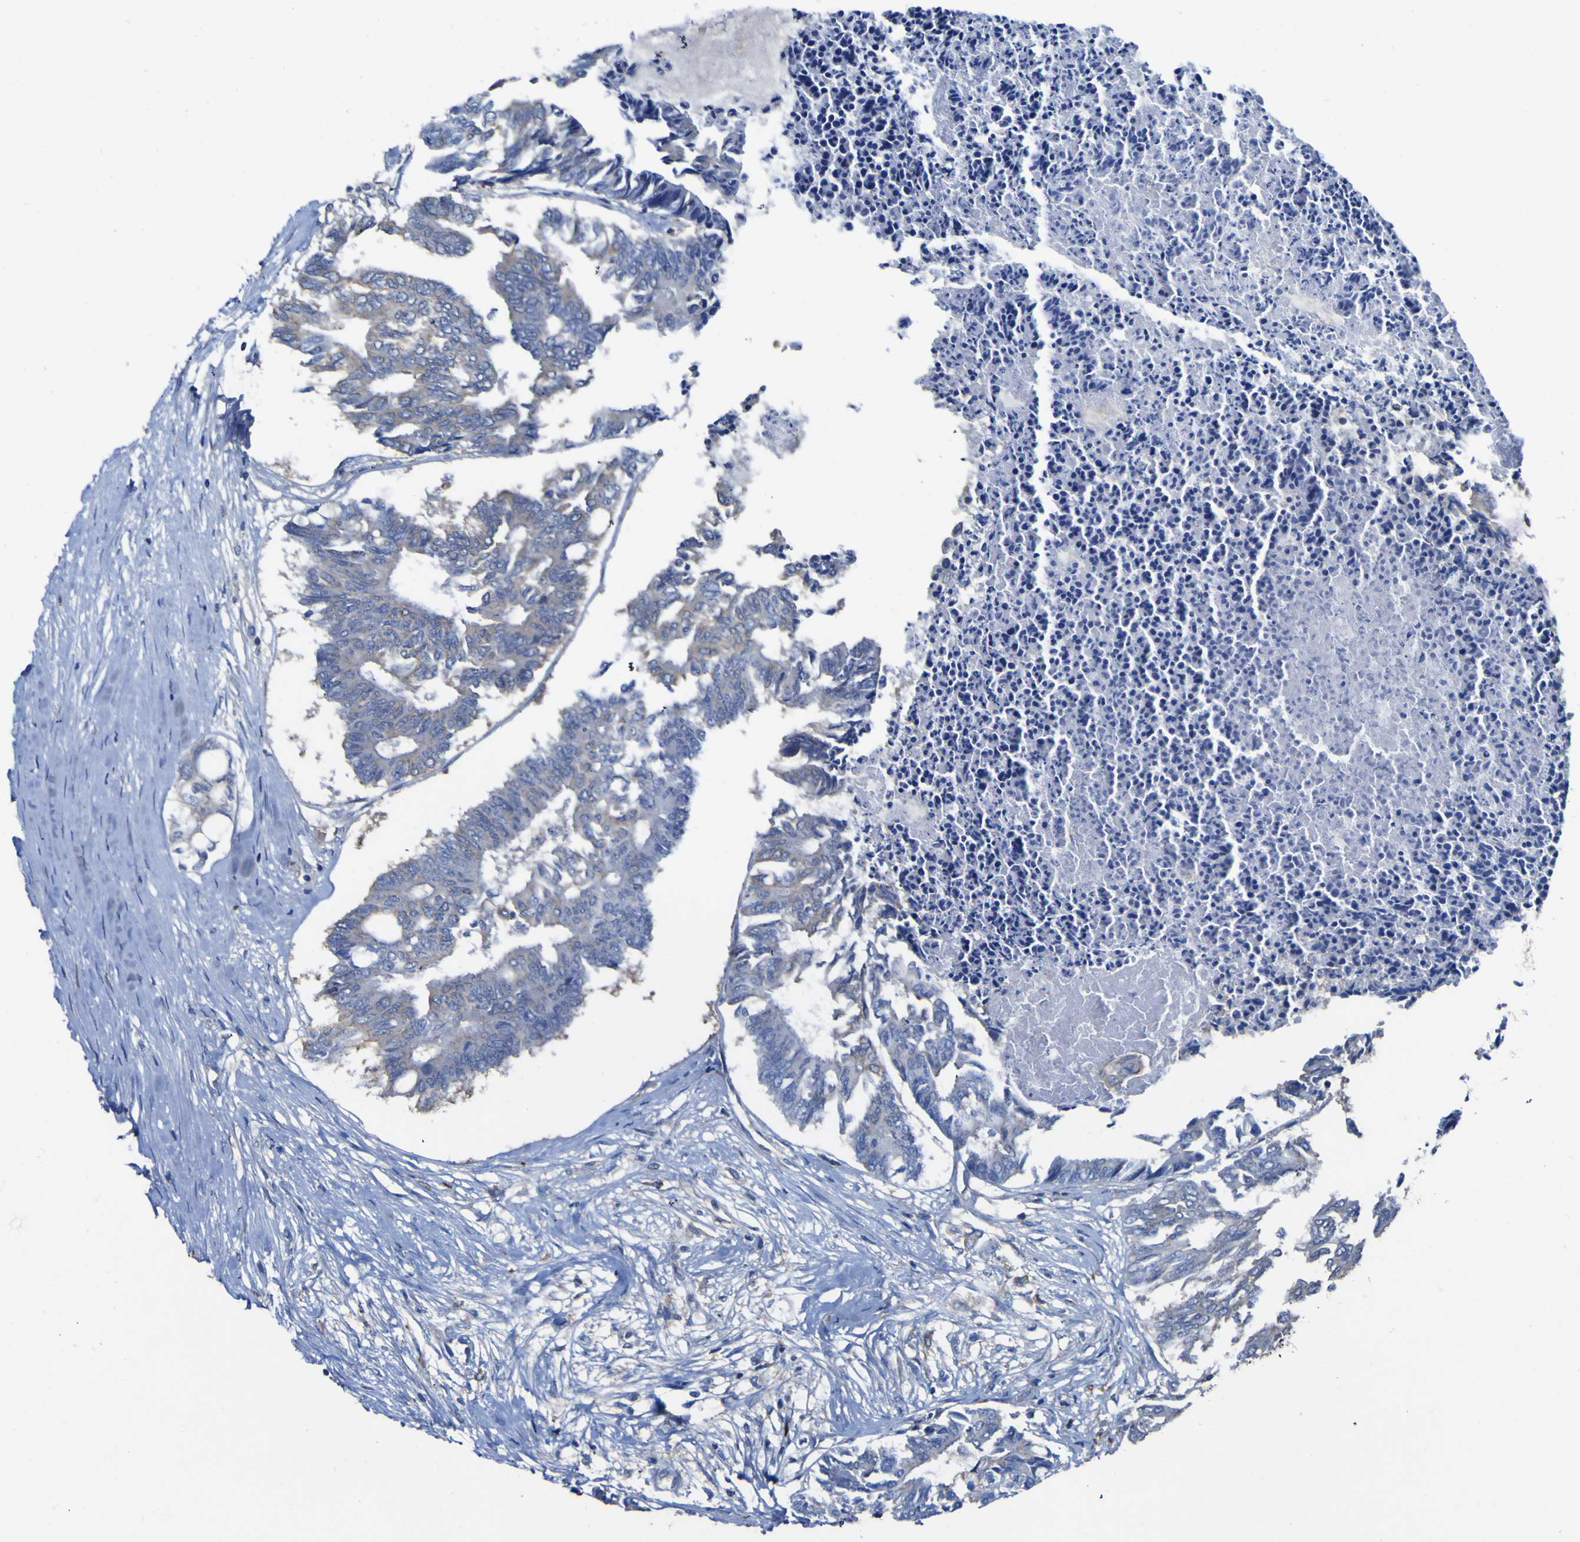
{"staining": {"intensity": "weak", "quantity": "<25%", "location": "cytoplasmic/membranous"}, "tissue": "colorectal cancer", "cell_type": "Tumor cells", "image_type": "cancer", "snomed": [{"axis": "morphology", "description": "Adenocarcinoma, NOS"}, {"axis": "topography", "description": "Rectum"}], "caption": "A photomicrograph of human colorectal cancer is negative for staining in tumor cells.", "gene": "AGO4", "patient": {"sex": "male", "age": 63}}